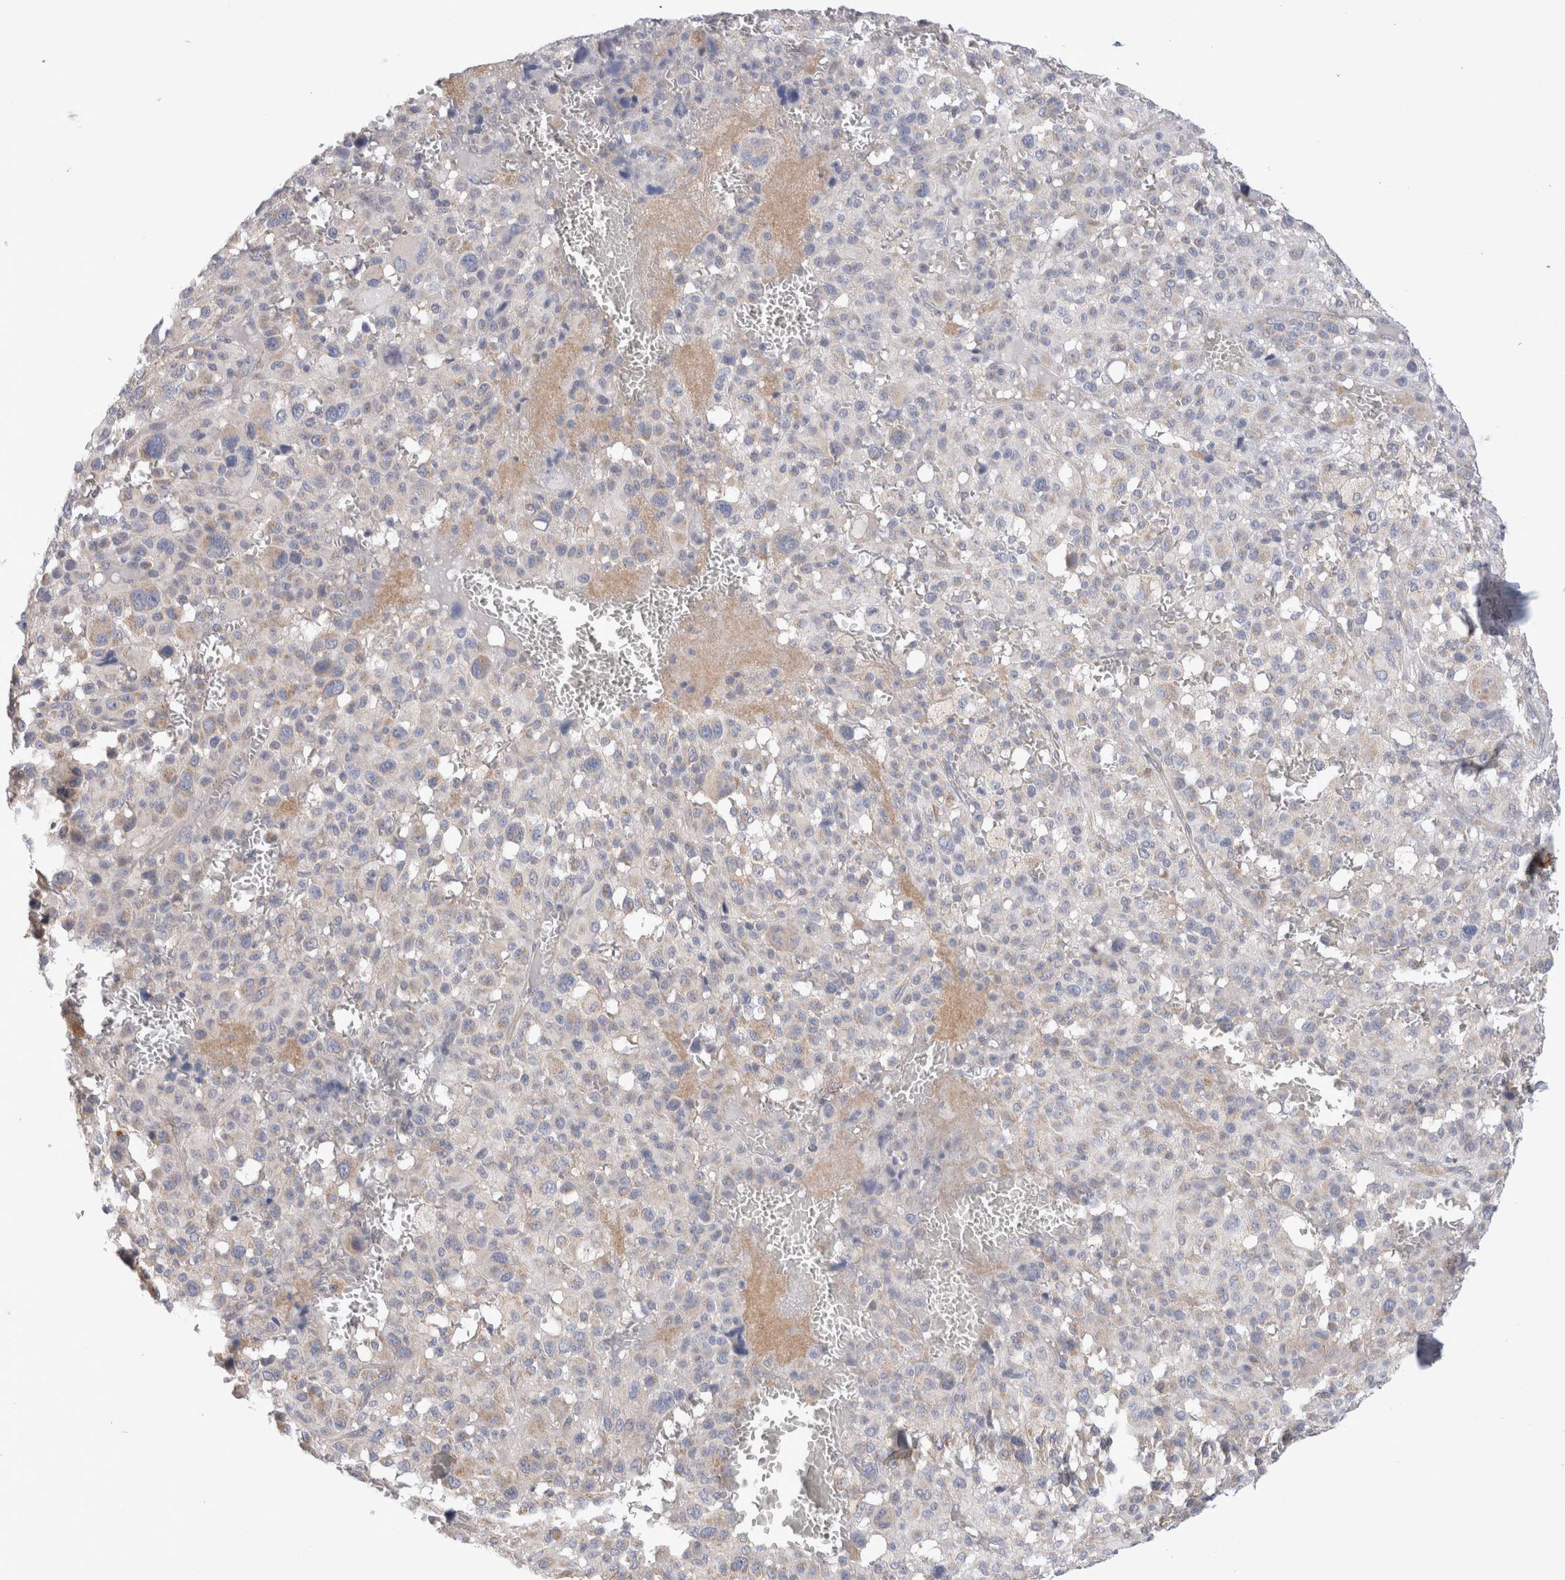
{"staining": {"intensity": "negative", "quantity": "none", "location": "none"}, "tissue": "melanoma", "cell_type": "Tumor cells", "image_type": "cancer", "snomed": [{"axis": "morphology", "description": "Malignant melanoma, Metastatic site"}, {"axis": "topography", "description": "Skin"}], "caption": "The micrograph demonstrates no staining of tumor cells in melanoma. (DAB (3,3'-diaminobenzidine) immunohistochemistry visualized using brightfield microscopy, high magnification).", "gene": "IFT74", "patient": {"sex": "female", "age": 74}}